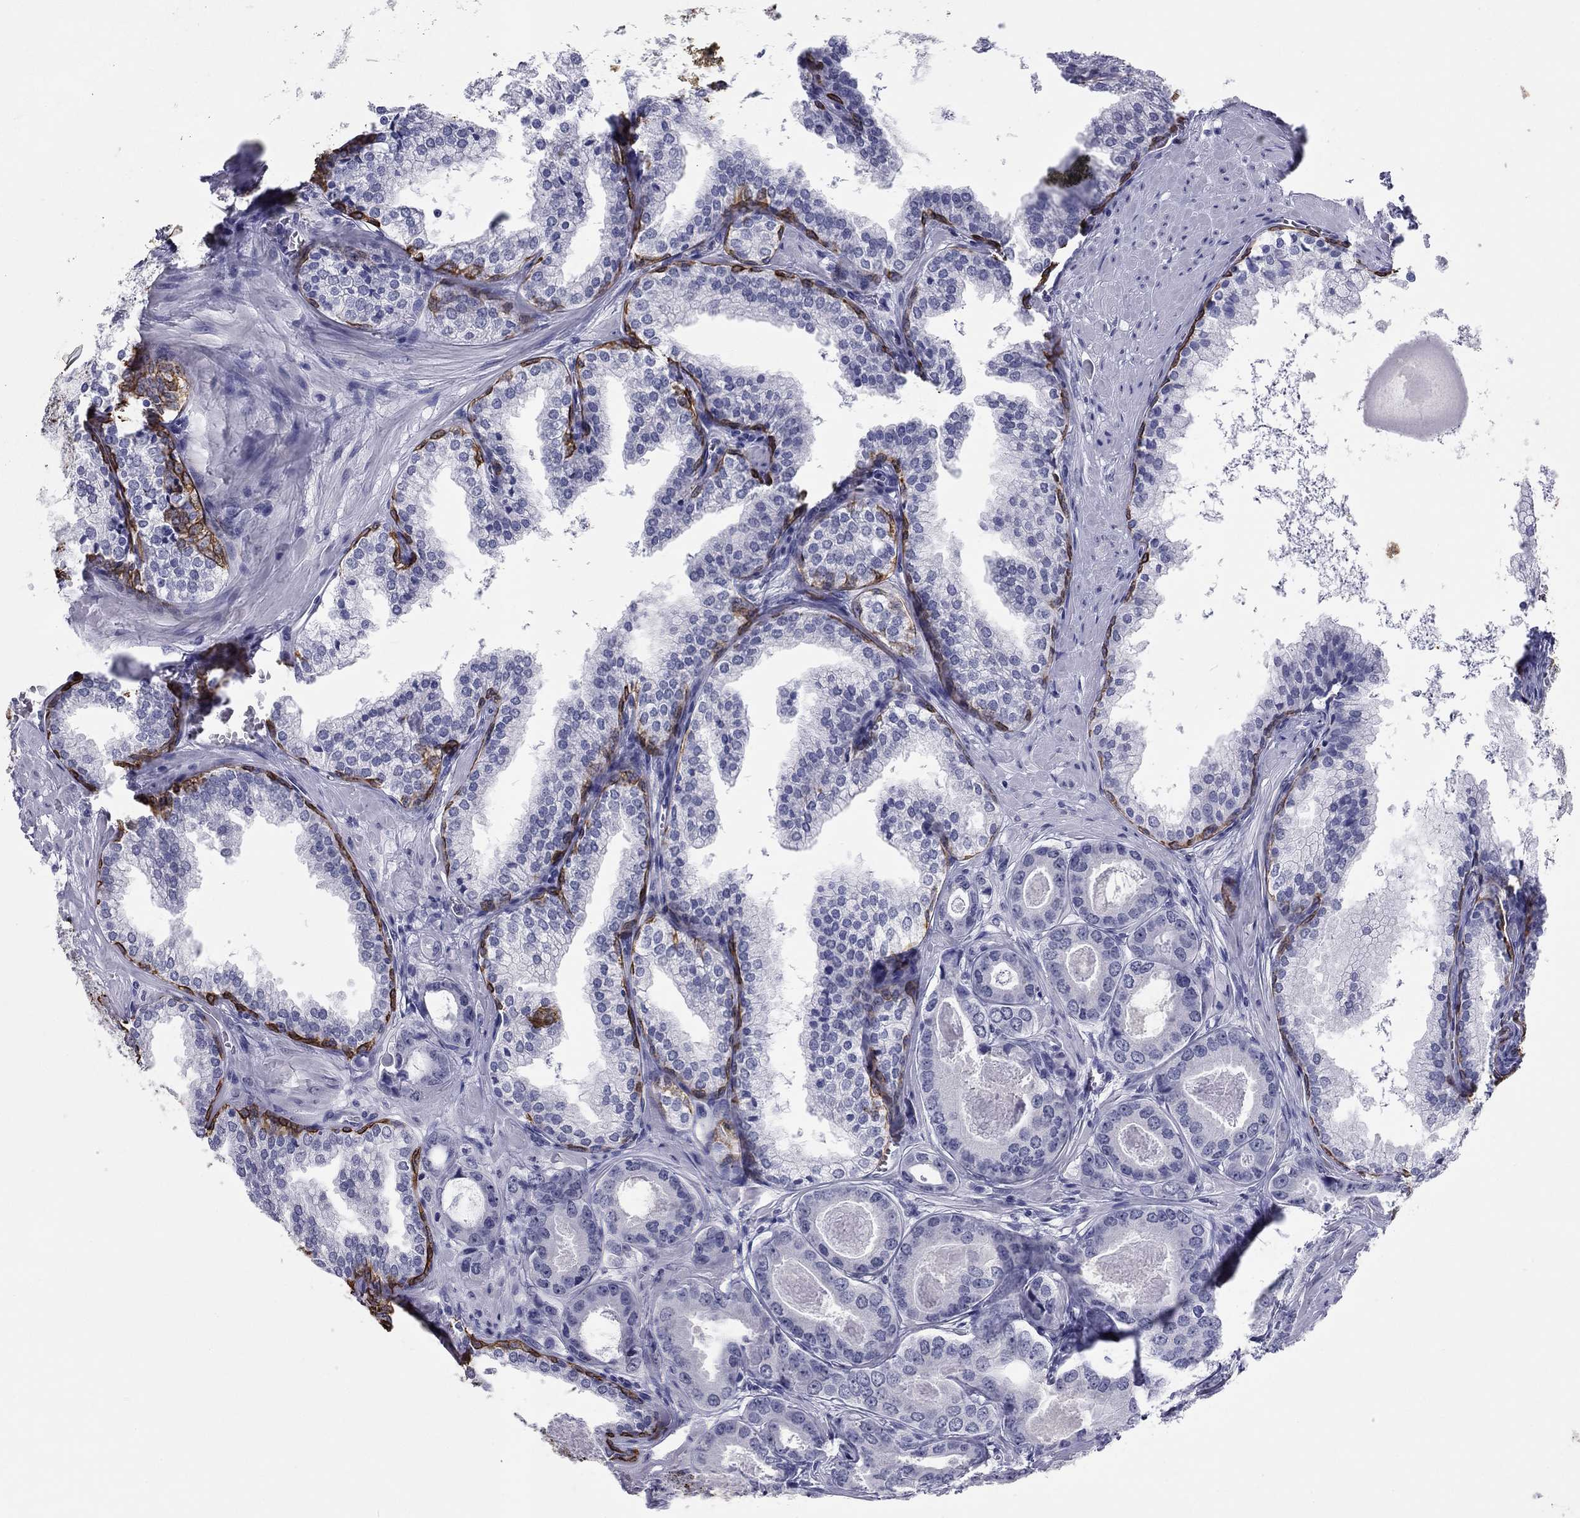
{"staining": {"intensity": "negative", "quantity": "none", "location": "none"}, "tissue": "prostate cancer", "cell_type": "Tumor cells", "image_type": "cancer", "snomed": [{"axis": "morphology", "description": "Adenocarcinoma, NOS"}, {"axis": "topography", "description": "Prostate"}], "caption": "Histopathology image shows no significant protein staining in tumor cells of prostate adenocarcinoma.", "gene": "KRT75", "patient": {"sex": "male", "age": 61}}